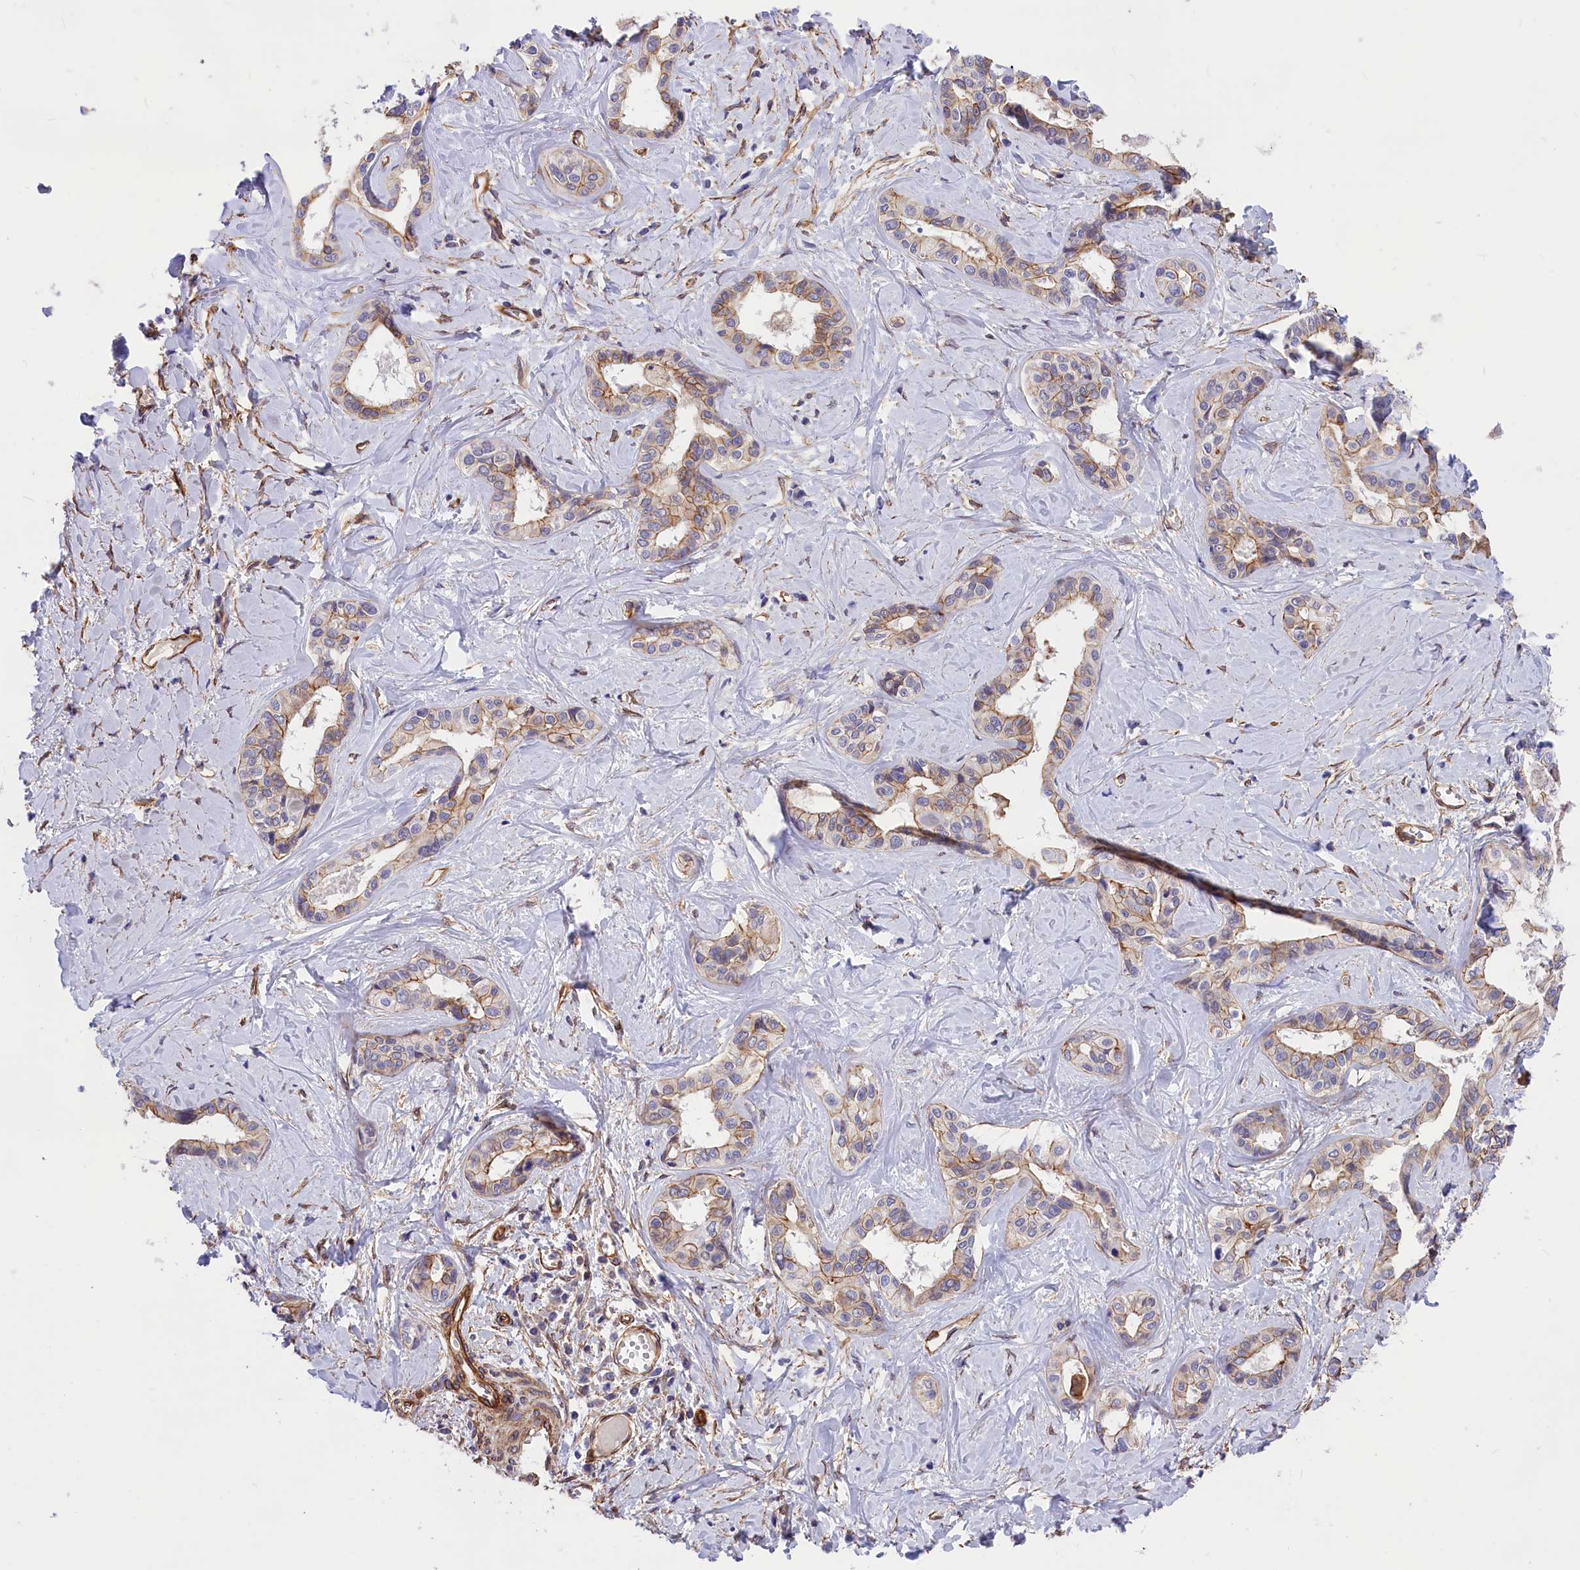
{"staining": {"intensity": "weak", "quantity": "<25%", "location": "cytoplasmic/membranous"}, "tissue": "liver cancer", "cell_type": "Tumor cells", "image_type": "cancer", "snomed": [{"axis": "morphology", "description": "Cholangiocarcinoma"}, {"axis": "topography", "description": "Liver"}], "caption": "Liver cholangiocarcinoma stained for a protein using immunohistochemistry reveals no staining tumor cells.", "gene": "MED20", "patient": {"sex": "female", "age": 77}}